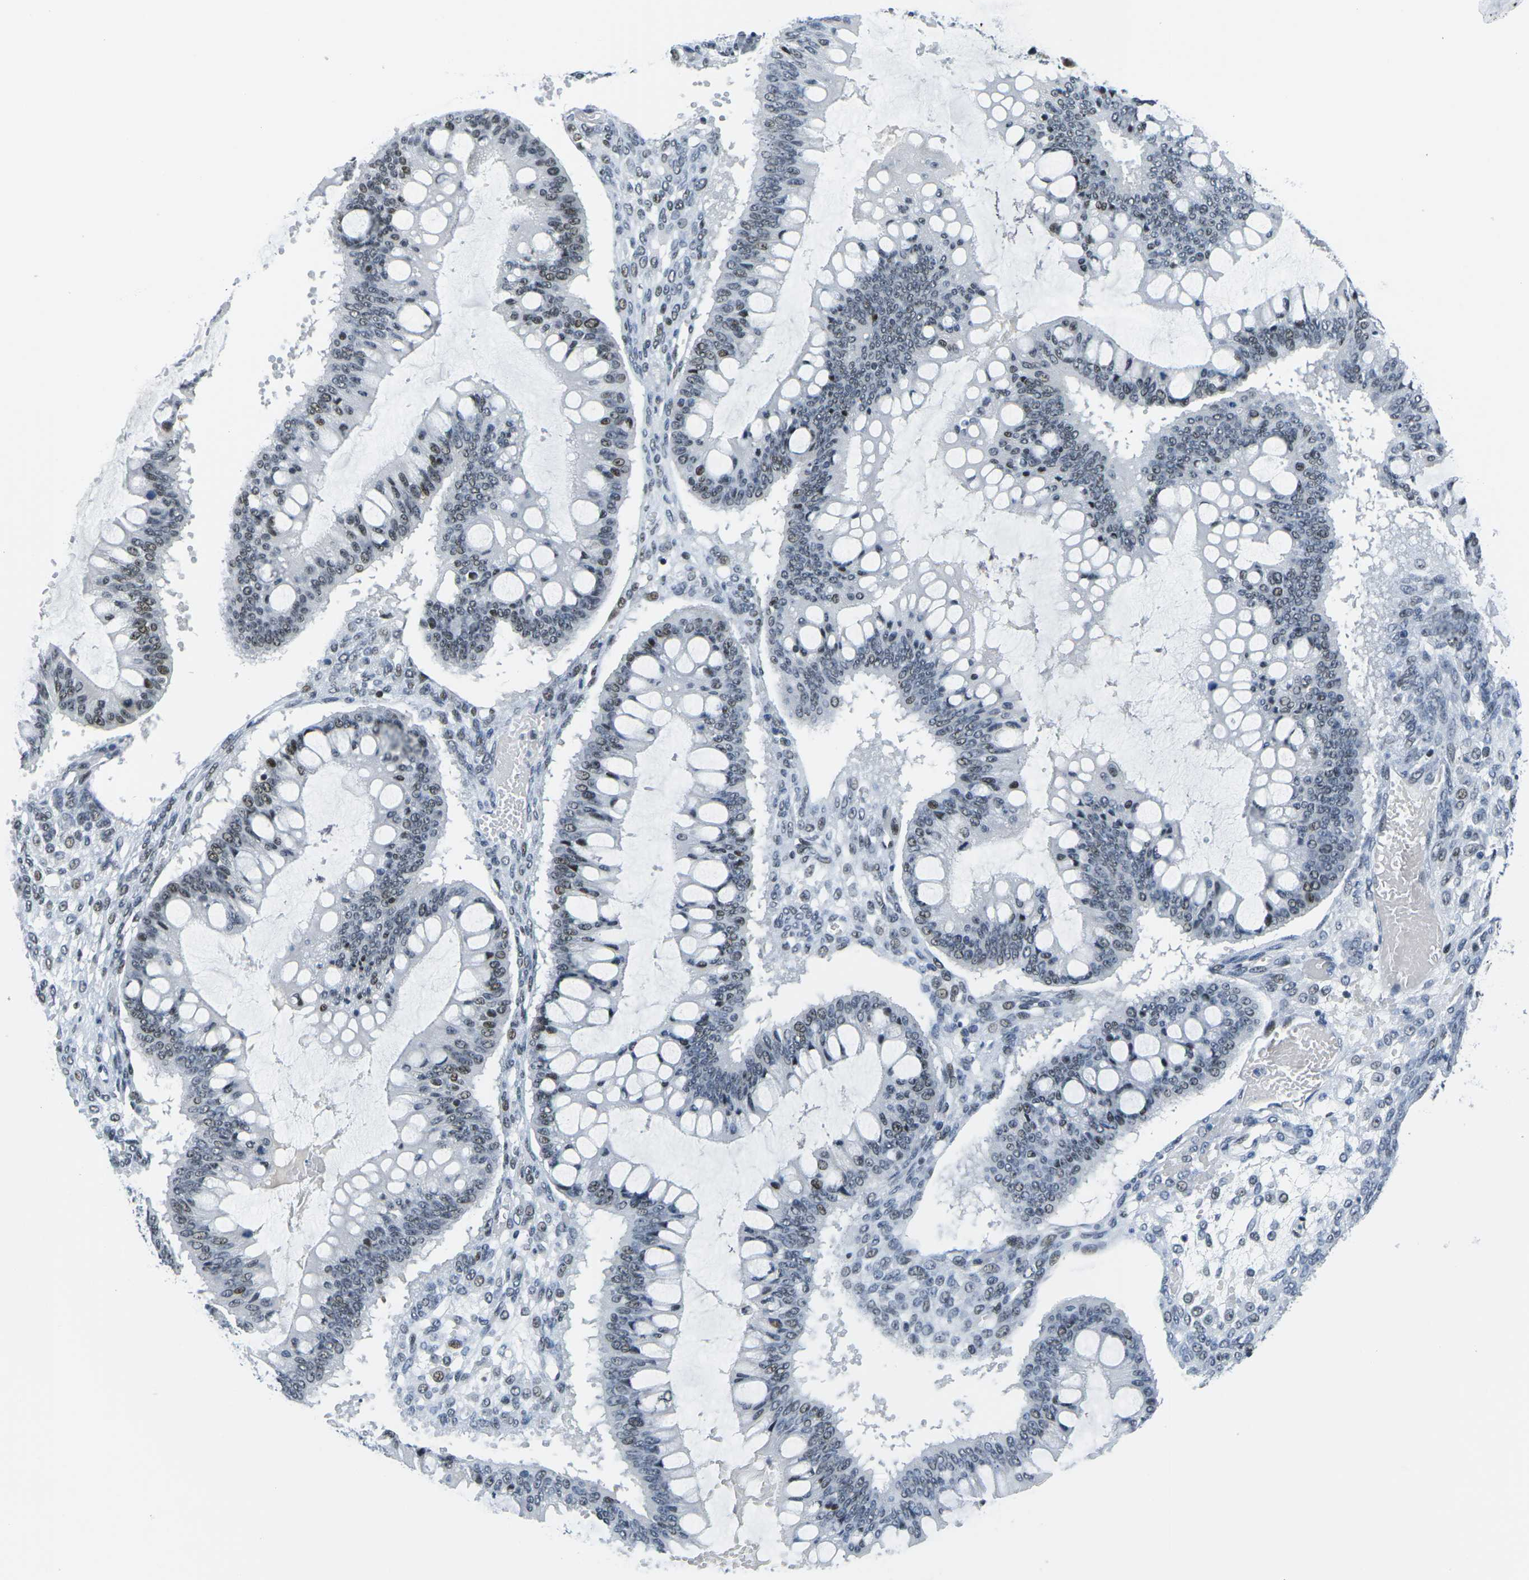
{"staining": {"intensity": "weak", "quantity": "<25%", "location": "nuclear"}, "tissue": "ovarian cancer", "cell_type": "Tumor cells", "image_type": "cancer", "snomed": [{"axis": "morphology", "description": "Cystadenocarcinoma, mucinous, NOS"}, {"axis": "topography", "description": "Ovary"}], "caption": "Image shows no significant protein positivity in tumor cells of ovarian mucinous cystadenocarcinoma.", "gene": "PRPF8", "patient": {"sex": "female", "age": 73}}